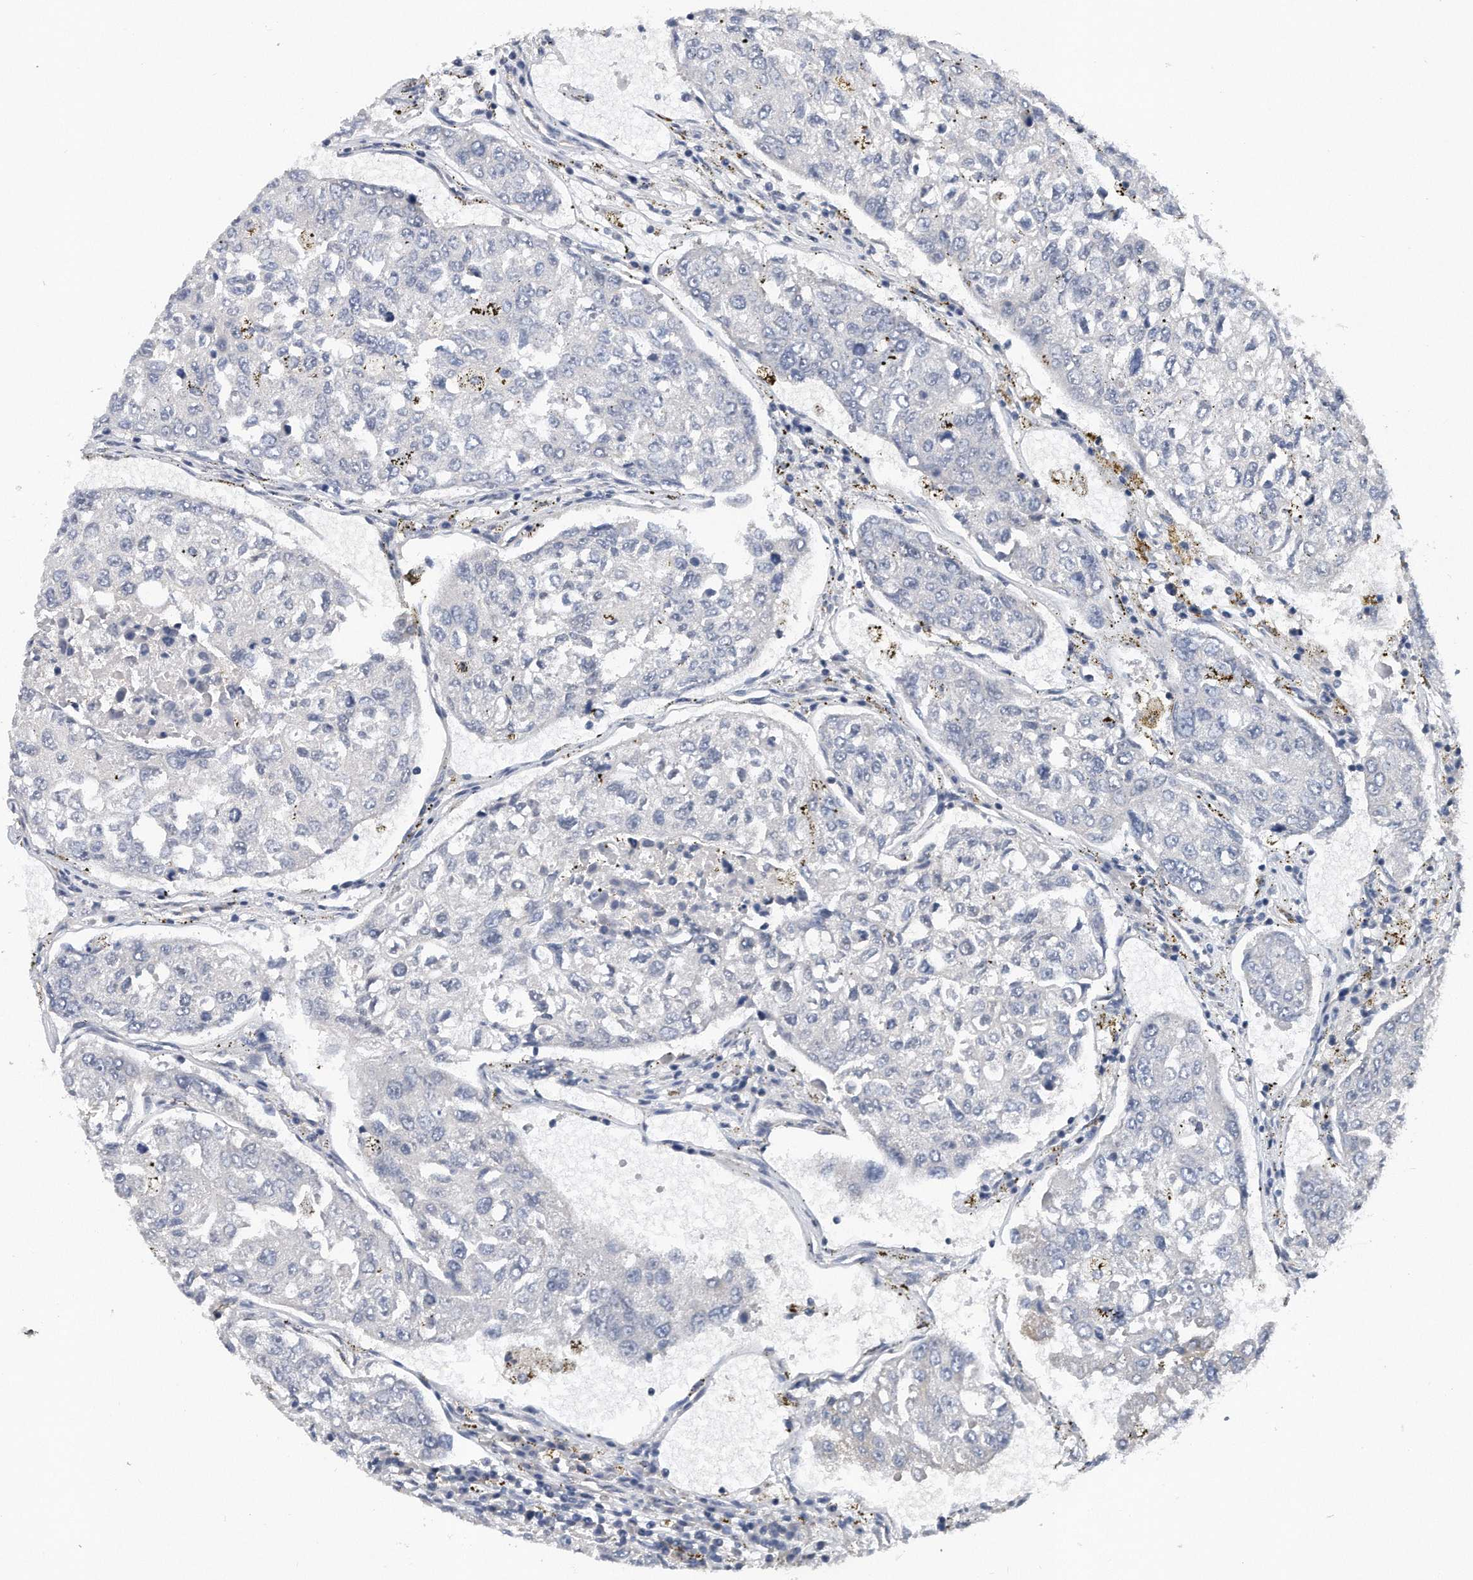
{"staining": {"intensity": "negative", "quantity": "none", "location": "none"}, "tissue": "urothelial cancer", "cell_type": "Tumor cells", "image_type": "cancer", "snomed": [{"axis": "morphology", "description": "Urothelial carcinoma, High grade"}, {"axis": "topography", "description": "Lymph node"}, {"axis": "topography", "description": "Urinary bladder"}], "caption": "Immunohistochemistry (IHC) histopathology image of neoplastic tissue: urothelial cancer stained with DAB displays no significant protein expression in tumor cells.", "gene": "TP53INP1", "patient": {"sex": "male", "age": 51}}